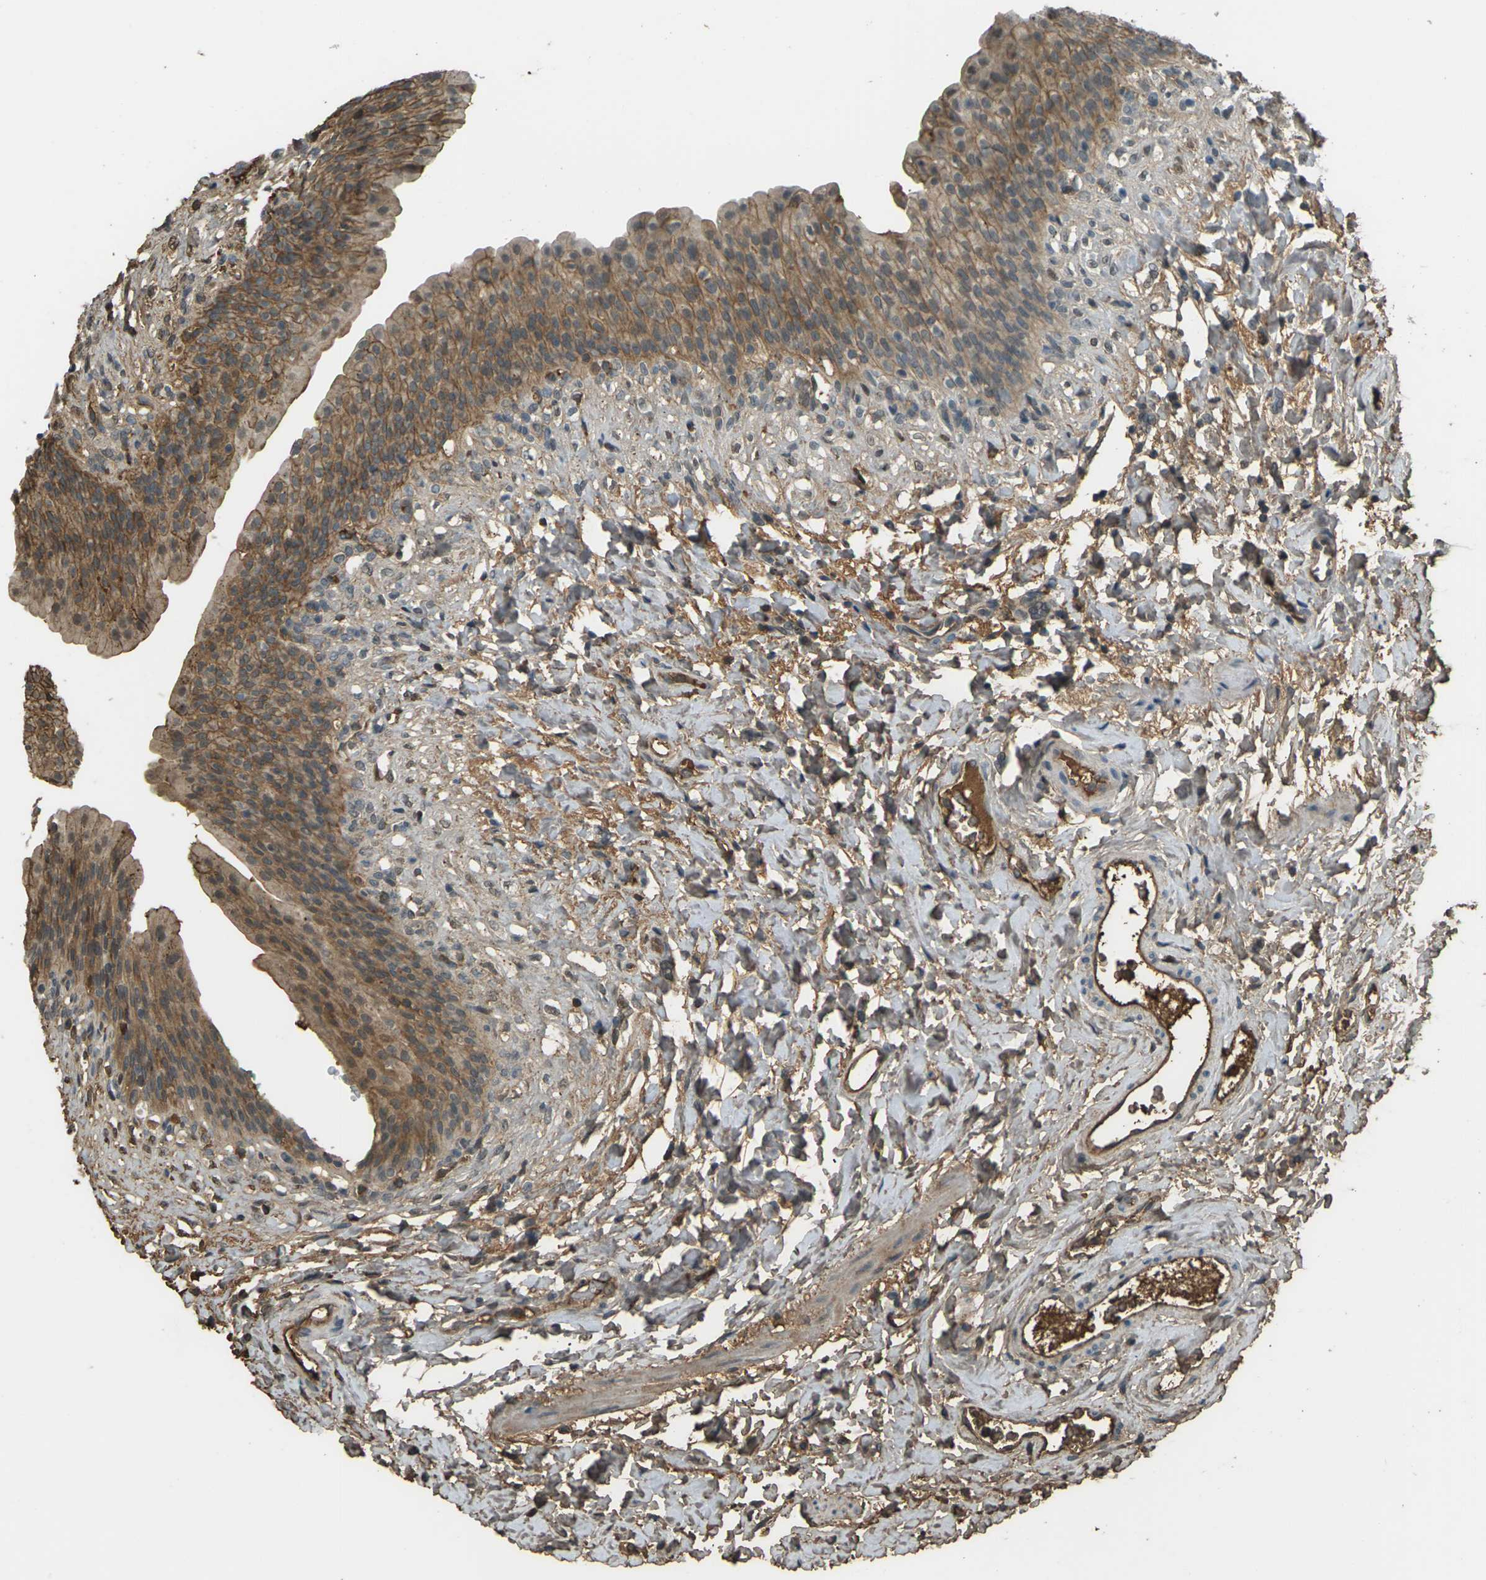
{"staining": {"intensity": "moderate", "quantity": ">75%", "location": "cytoplasmic/membranous"}, "tissue": "urinary bladder", "cell_type": "Urothelial cells", "image_type": "normal", "snomed": [{"axis": "morphology", "description": "Normal tissue, NOS"}, {"axis": "topography", "description": "Urinary bladder"}], "caption": "Moderate cytoplasmic/membranous staining is seen in about >75% of urothelial cells in benign urinary bladder.", "gene": "CYP1B1", "patient": {"sex": "female", "age": 79}}